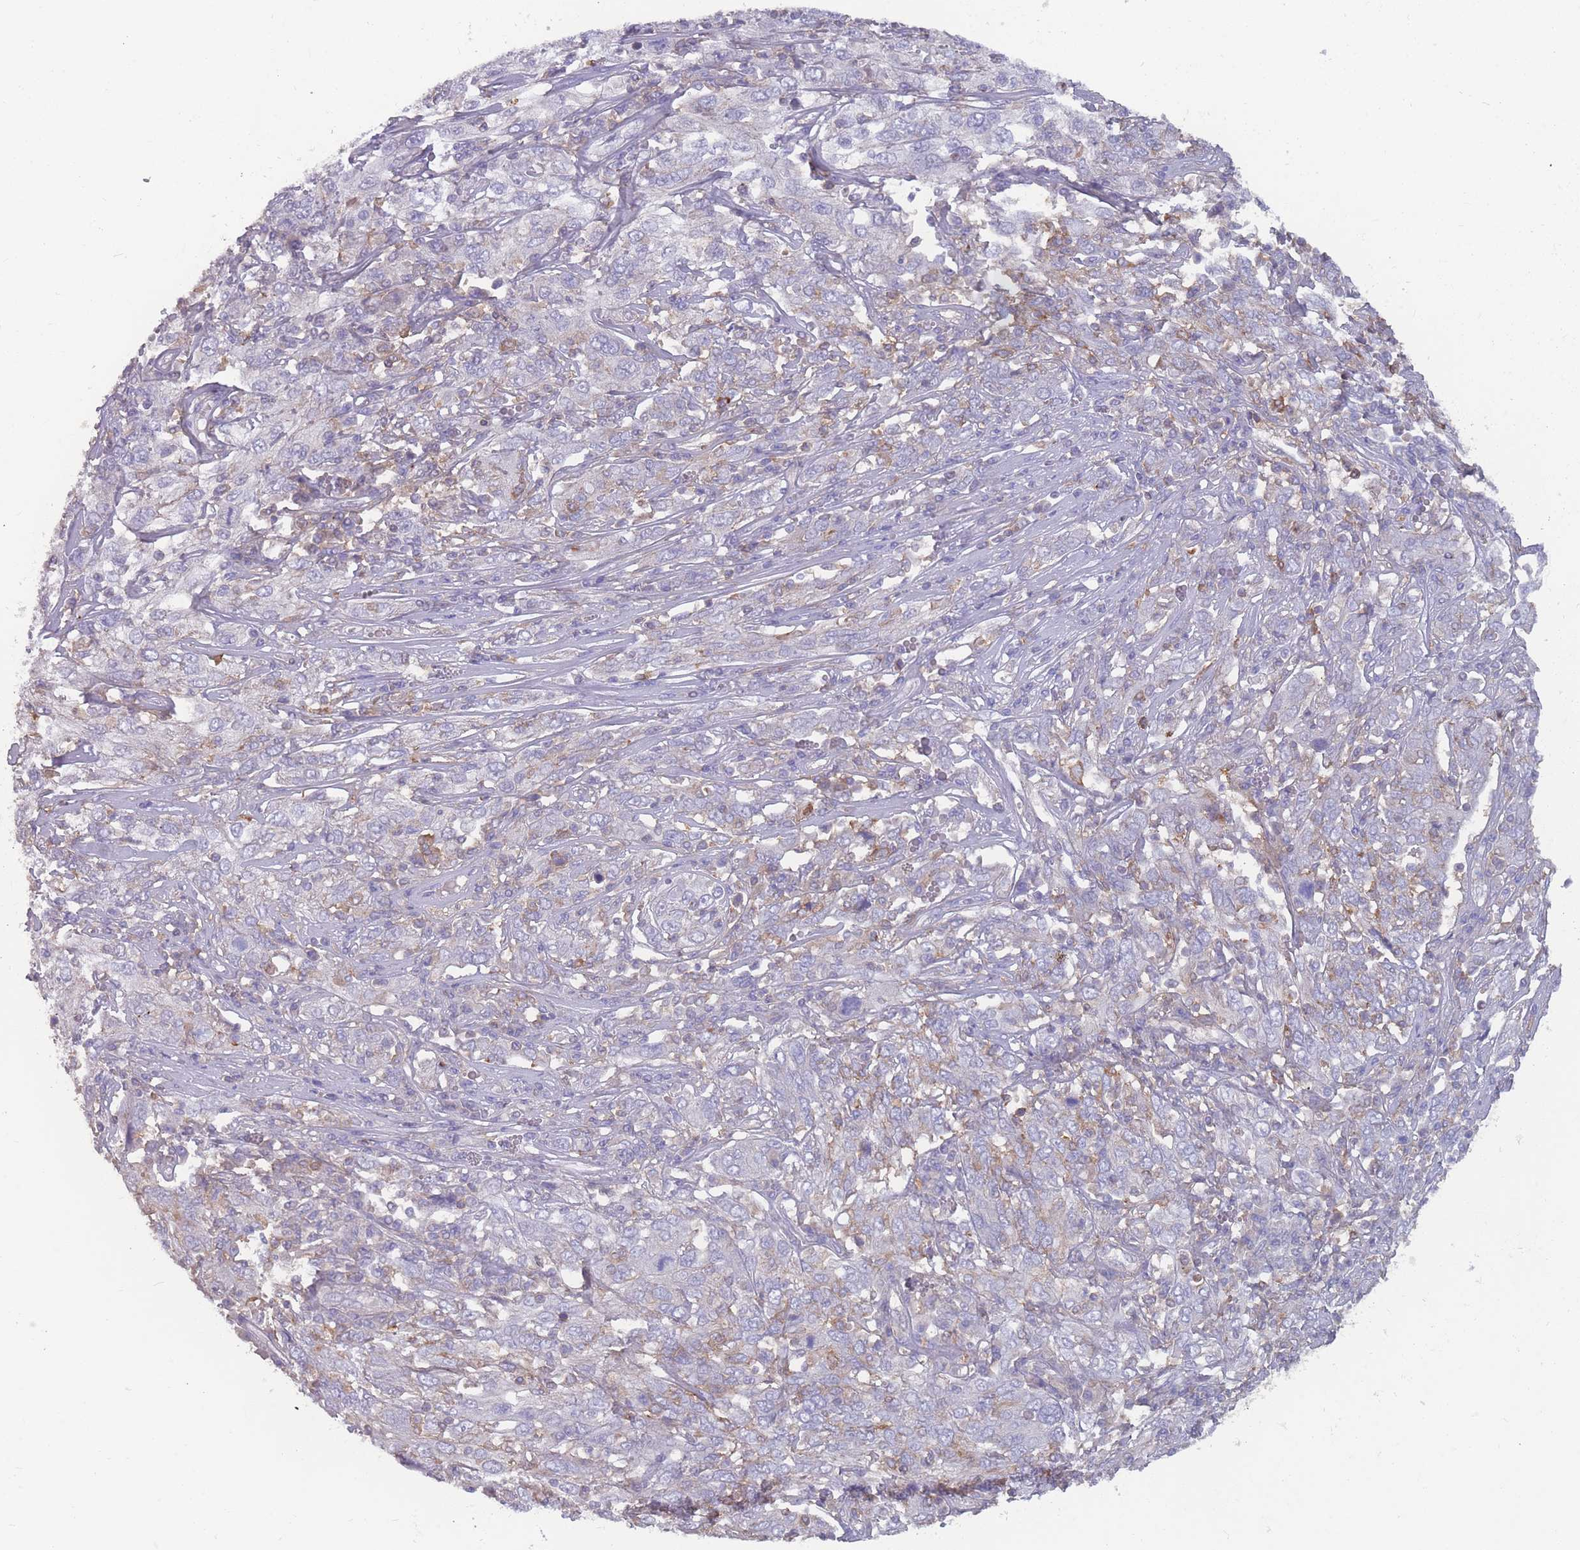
{"staining": {"intensity": "negative", "quantity": "none", "location": "none"}, "tissue": "cervical cancer", "cell_type": "Tumor cells", "image_type": "cancer", "snomed": [{"axis": "morphology", "description": "Squamous cell carcinoma, NOS"}, {"axis": "topography", "description": "Cervix"}], "caption": "Immunohistochemistry (IHC) histopathology image of human cervical squamous cell carcinoma stained for a protein (brown), which demonstrates no expression in tumor cells.", "gene": "CD33", "patient": {"sex": "female", "age": 46}}